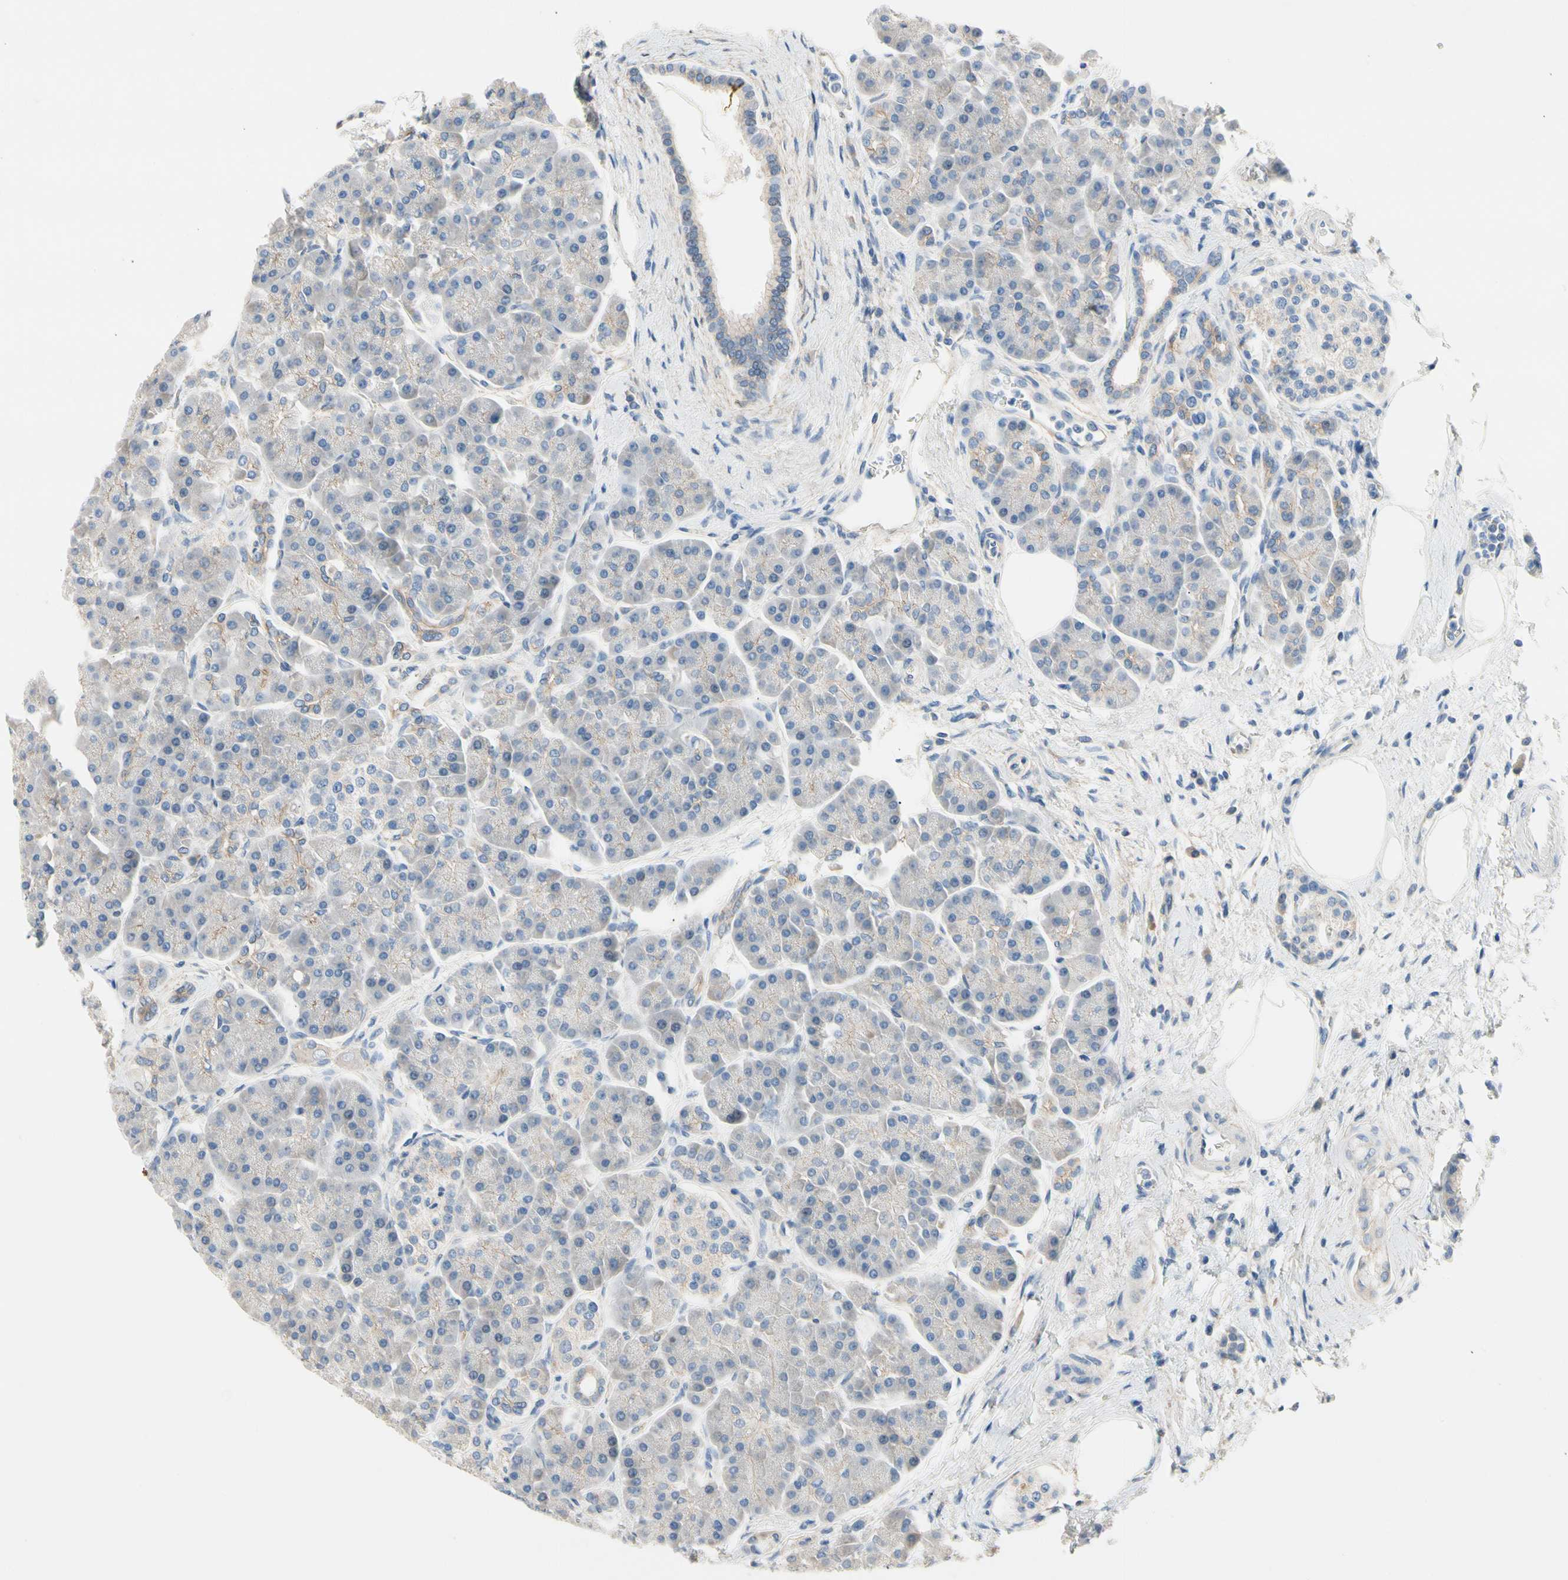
{"staining": {"intensity": "moderate", "quantity": "25%-75%", "location": "cytoplasmic/membranous"}, "tissue": "pancreas", "cell_type": "Exocrine glandular cells", "image_type": "normal", "snomed": [{"axis": "morphology", "description": "Normal tissue, NOS"}, {"axis": "topography", "description": "Pancreas"}], "caption": "A high-resolution image shows immunohistochemistry (IHC) staining of normal pancreas, which exhibits moderate cytoplasmic/membranous expression in about 25%-75% of exocrine glandular cells.", "gene": "CA14", "patient": {"sex": "female", "age": 70}}